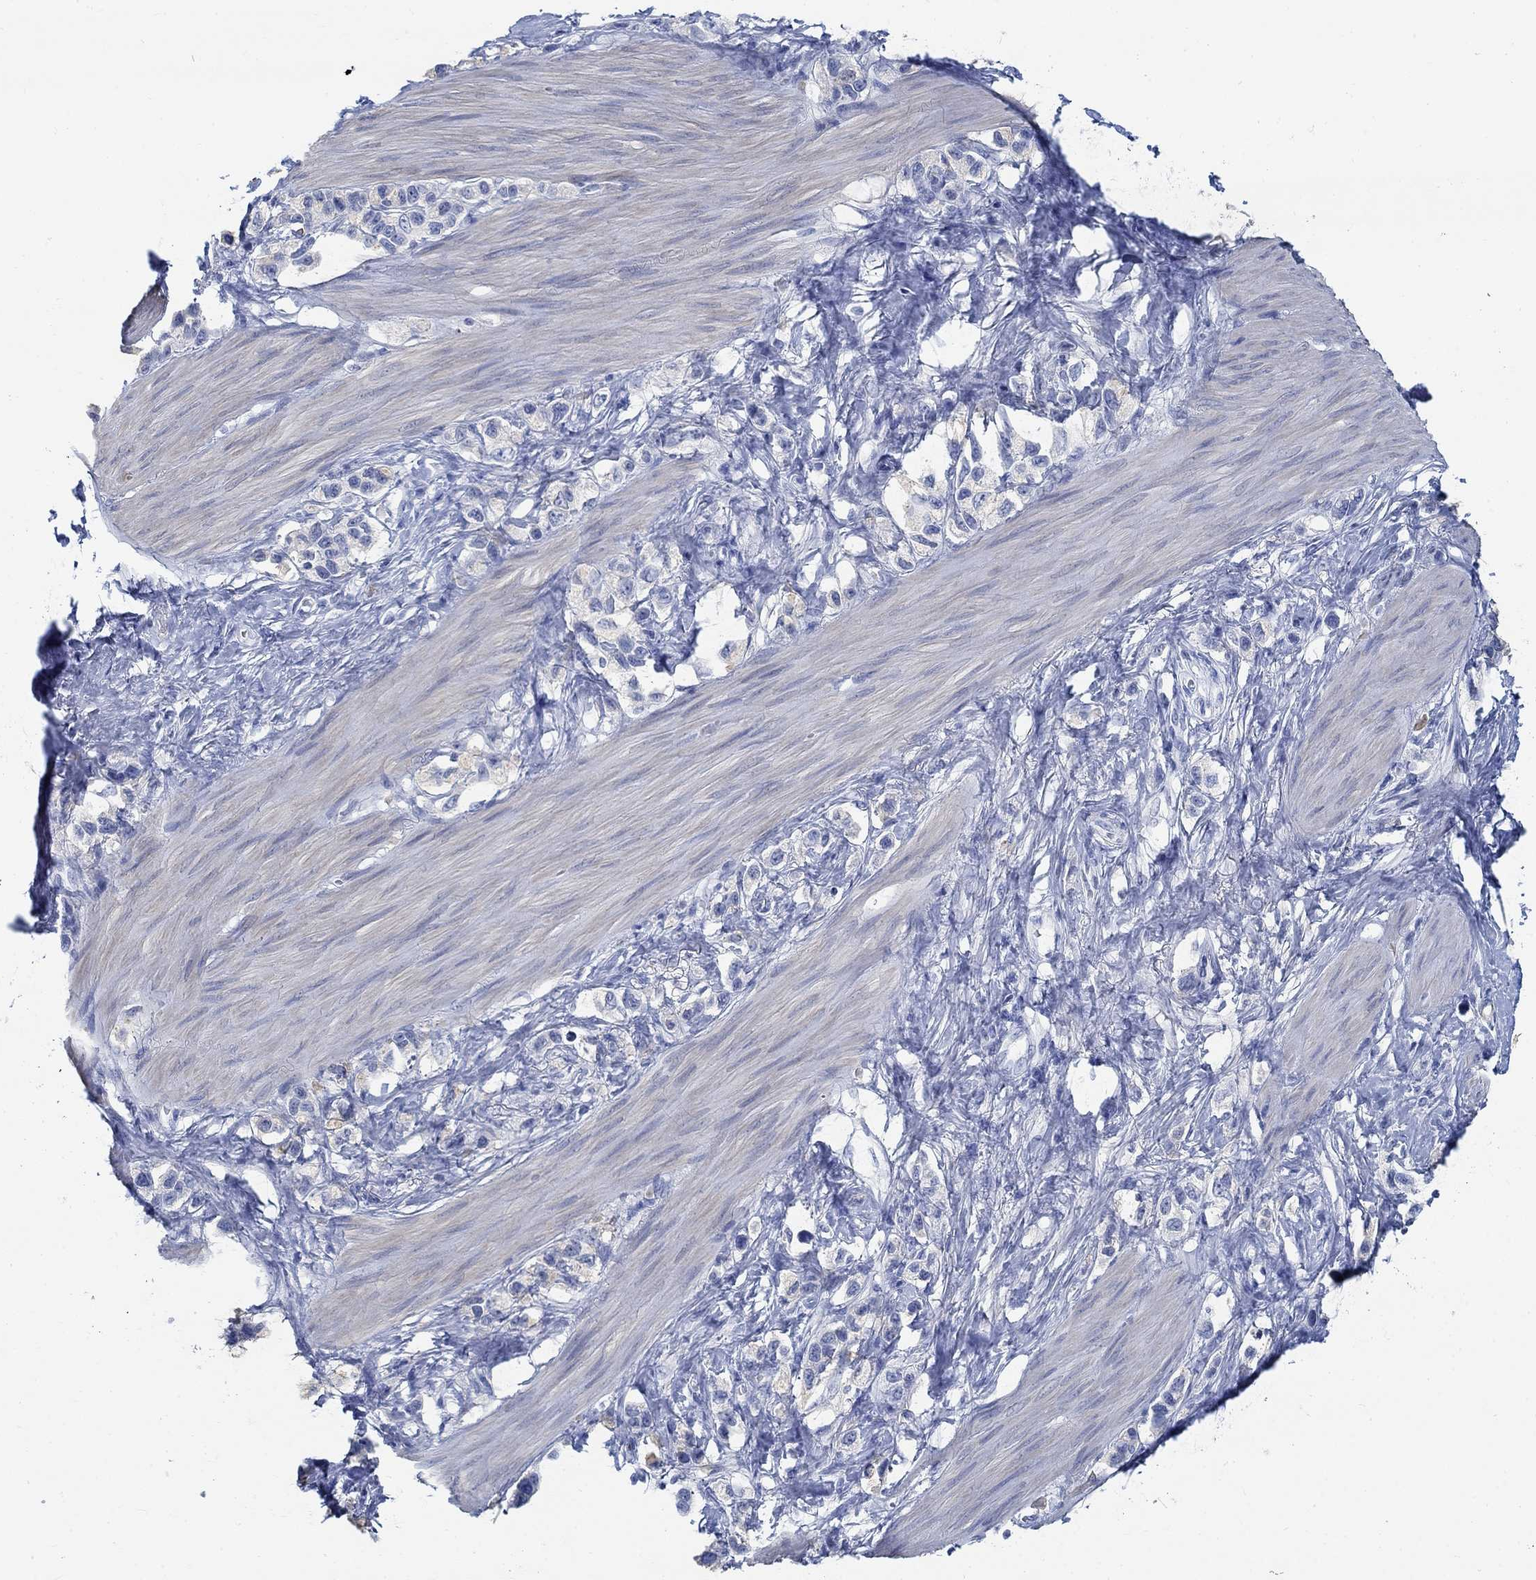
{"staining": {"intensity": "negative", "quantity": "none", "location": "none"}, "tissue": "stomach cancer", "cell_type": "Tumor cells", "image_type": "cancer", "snomed": [{"axis": "morphology", "description": "Normal tissue, NOS"}, {"axis": "morphology", "description": "Adenocarcinoma, NOS"}, {"axis": "morphology", "description": "Adenocarcinoma, High grade"}, {"axis": "topography", "description": "Stomach, upper"}, {"axis": "topography", "description": "Stomach"}], "caption": "DAB (3,3'-diaminobenzidine) immunohistochemical staining of human stomach cancer (adenocarcinoma) shows no significant expression in tumor cells. (DAB IHC visualized using brightfield microscopy, high magnification).", "gene": "RBM20", "patient": {"sex": "female", "age": 65}}